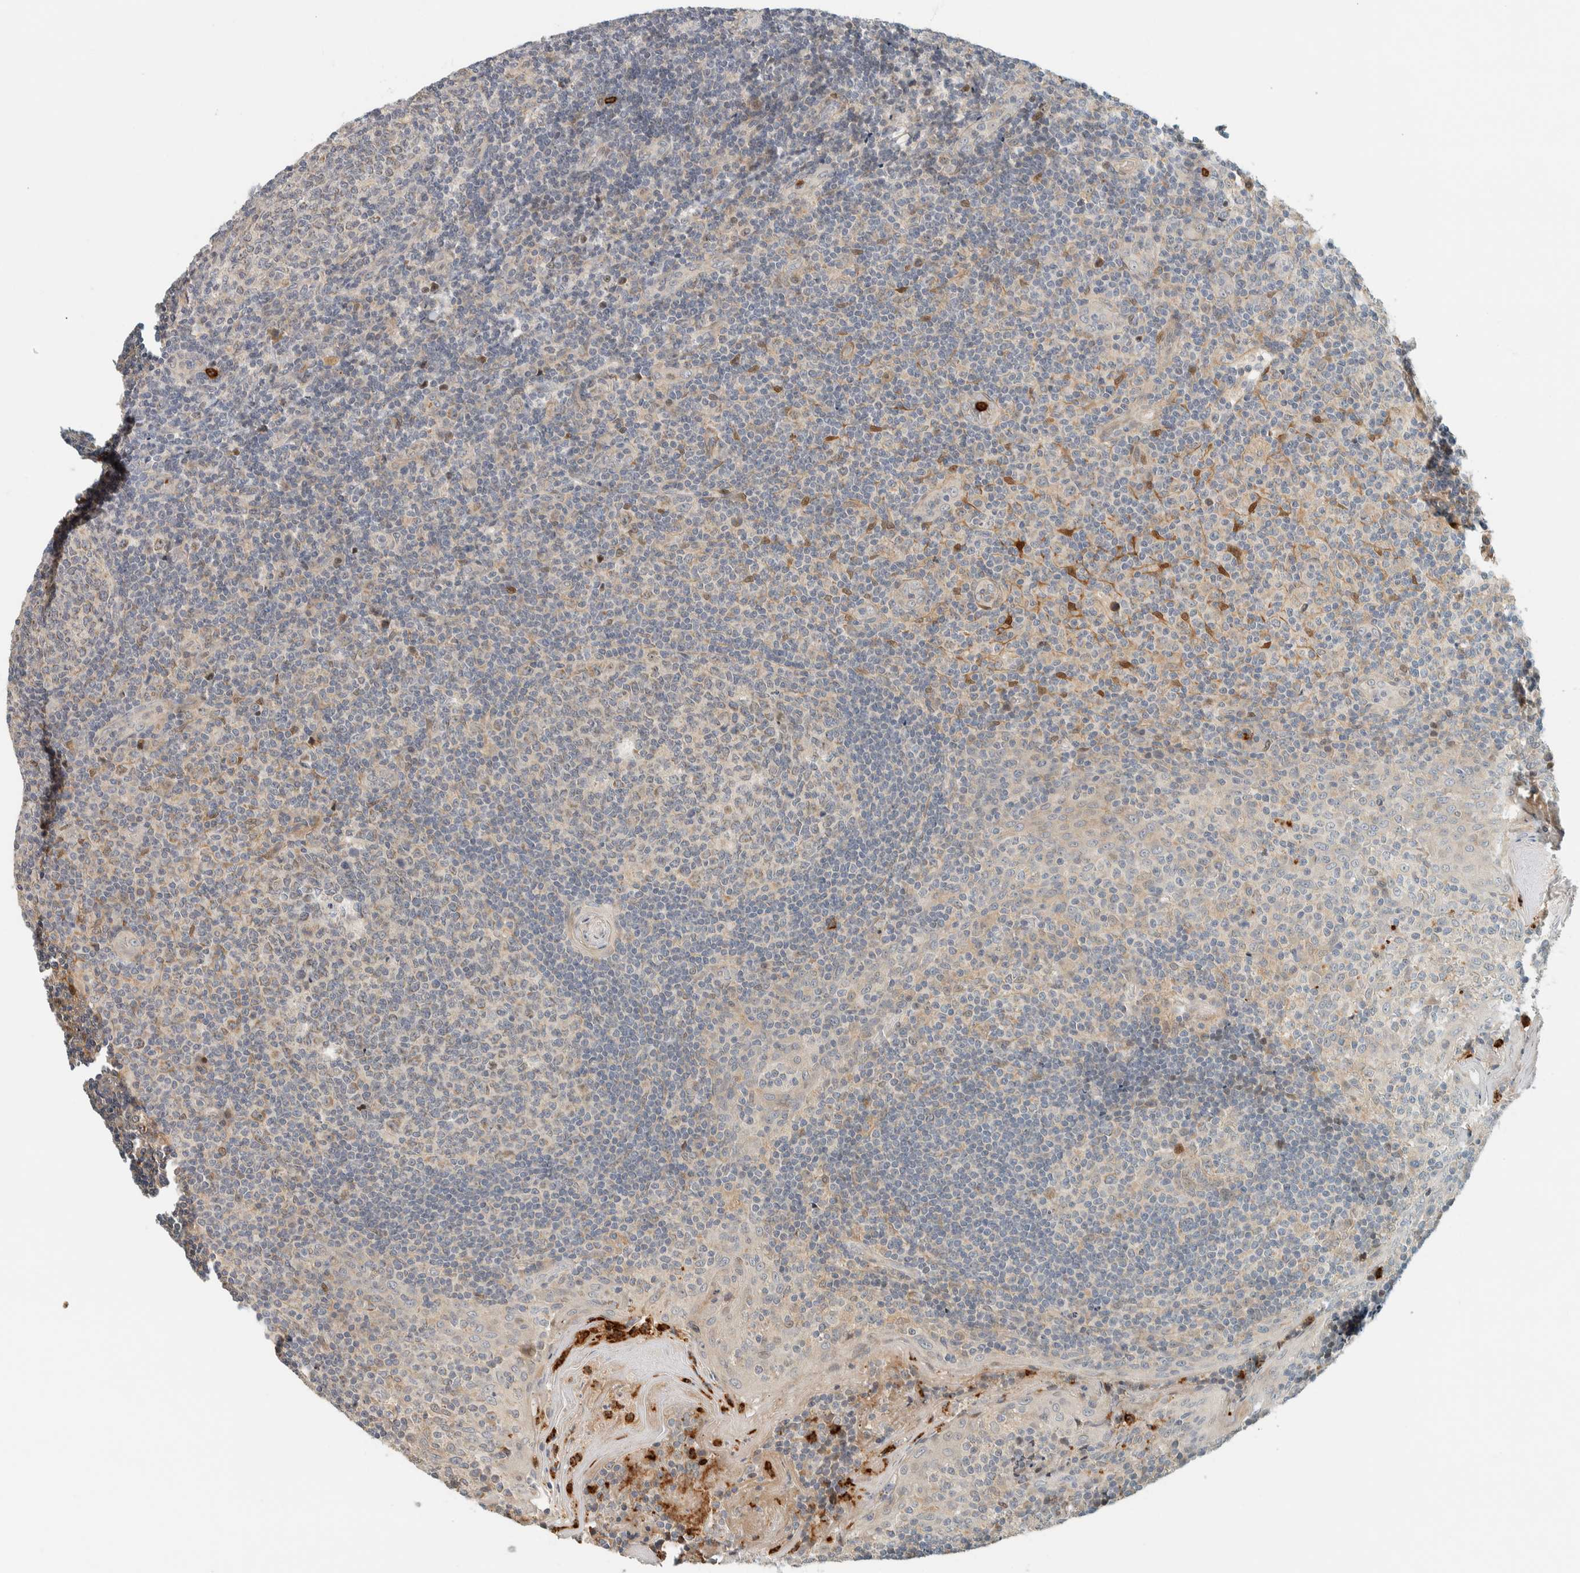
{"staining": {"intensity": "negative", "quantity": "none", "location": "none"}, "tissue": "tonsil", "cell_type": "Germinal center cells", "image_type": "normal", "snomed": [{"axis": "morphology", "description": "Normal tissue, NOS"}, {"axis": "topography", "description": "Tonsil"}], "caption": "An immunohistochemistry (IHC) photomicrograph of unremarkable tonsil is shown. There is no staining in germinal center cells of tonsil.", "gene": "CCDC171", "patient": {"sex": "female", "age": 19}}